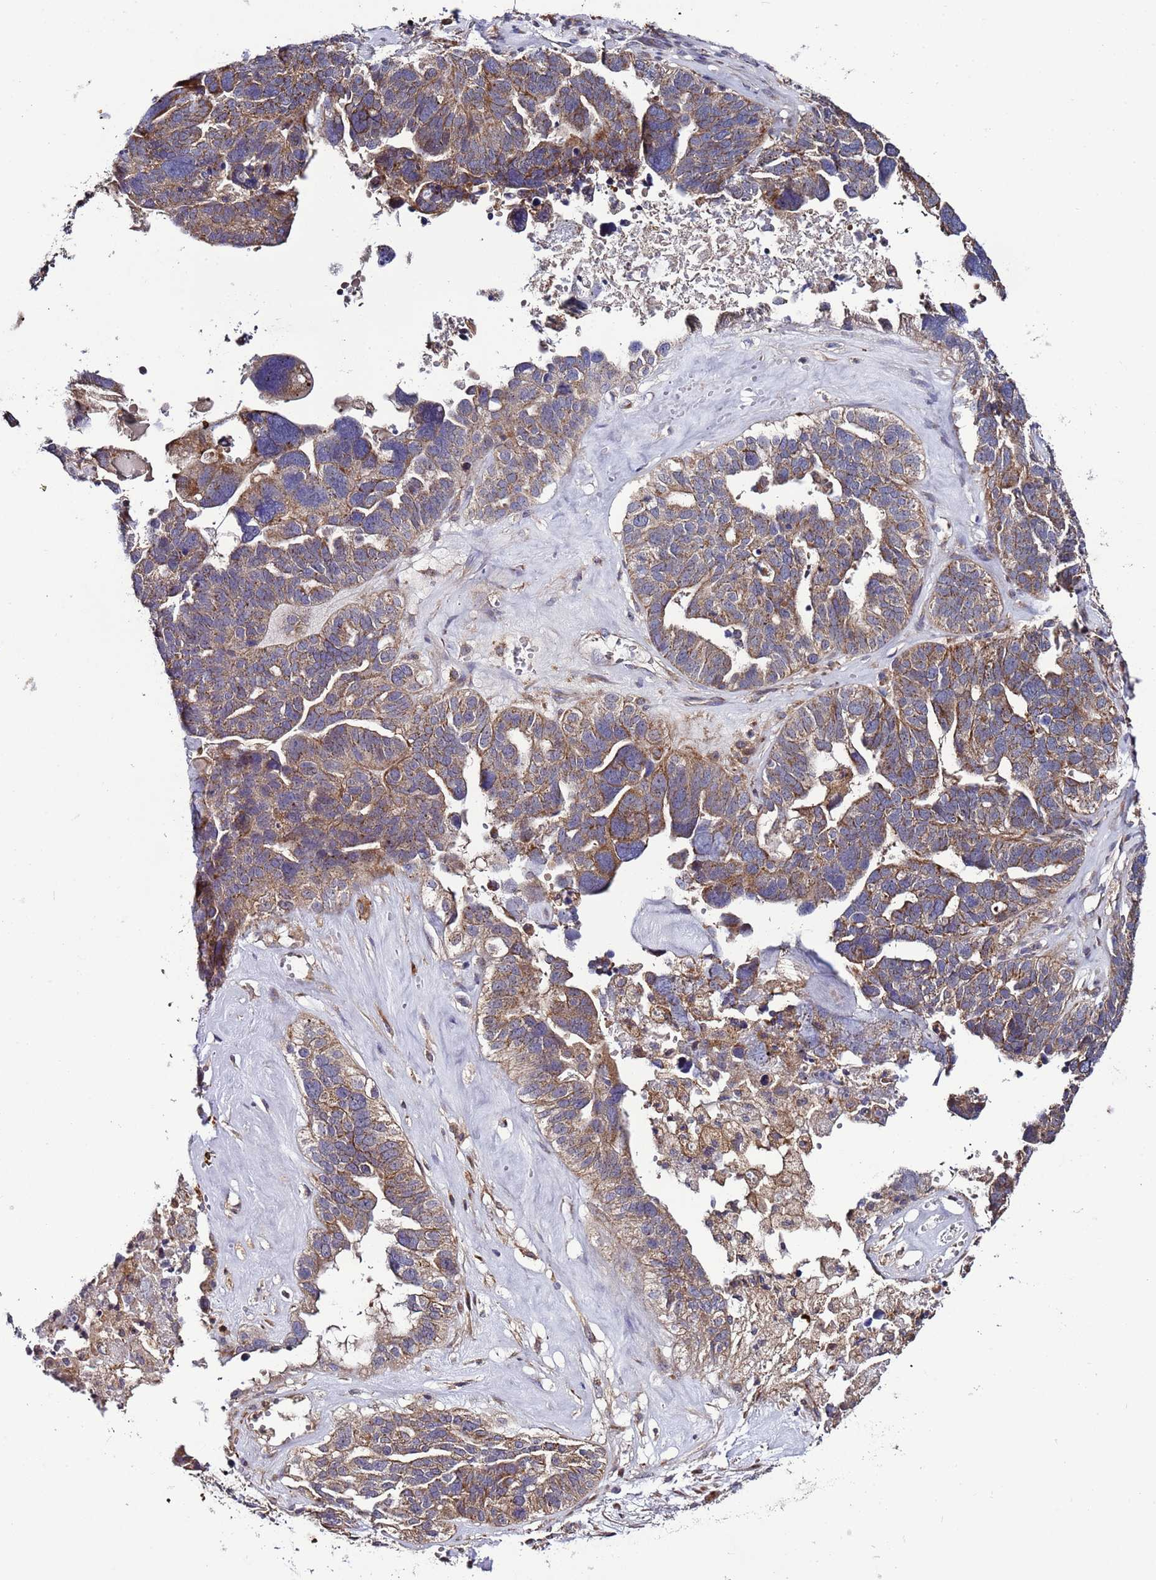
{"staining": {"intensity": "moderate", "quantity": ">75%", "location": "cytoplasmic/membranous"}, "tissue": "ovarian cancer", "cell_type": "Tumor cells", "image_type": "cancer", "snomed": [{"axis": "morphology", "description": "Cystadenocarcinoma, serous, NOS"}, {"axis": "topography", "description": "Ovary"}], "caption": "Immunohistochemical staining of ovarian cancer displays medium levels of moderate cytoplasmic/membranous protein expression in about >75% of tumor cells.", "gene": "TMEM176B", "patient": {"sex": "female", "age": 59}}